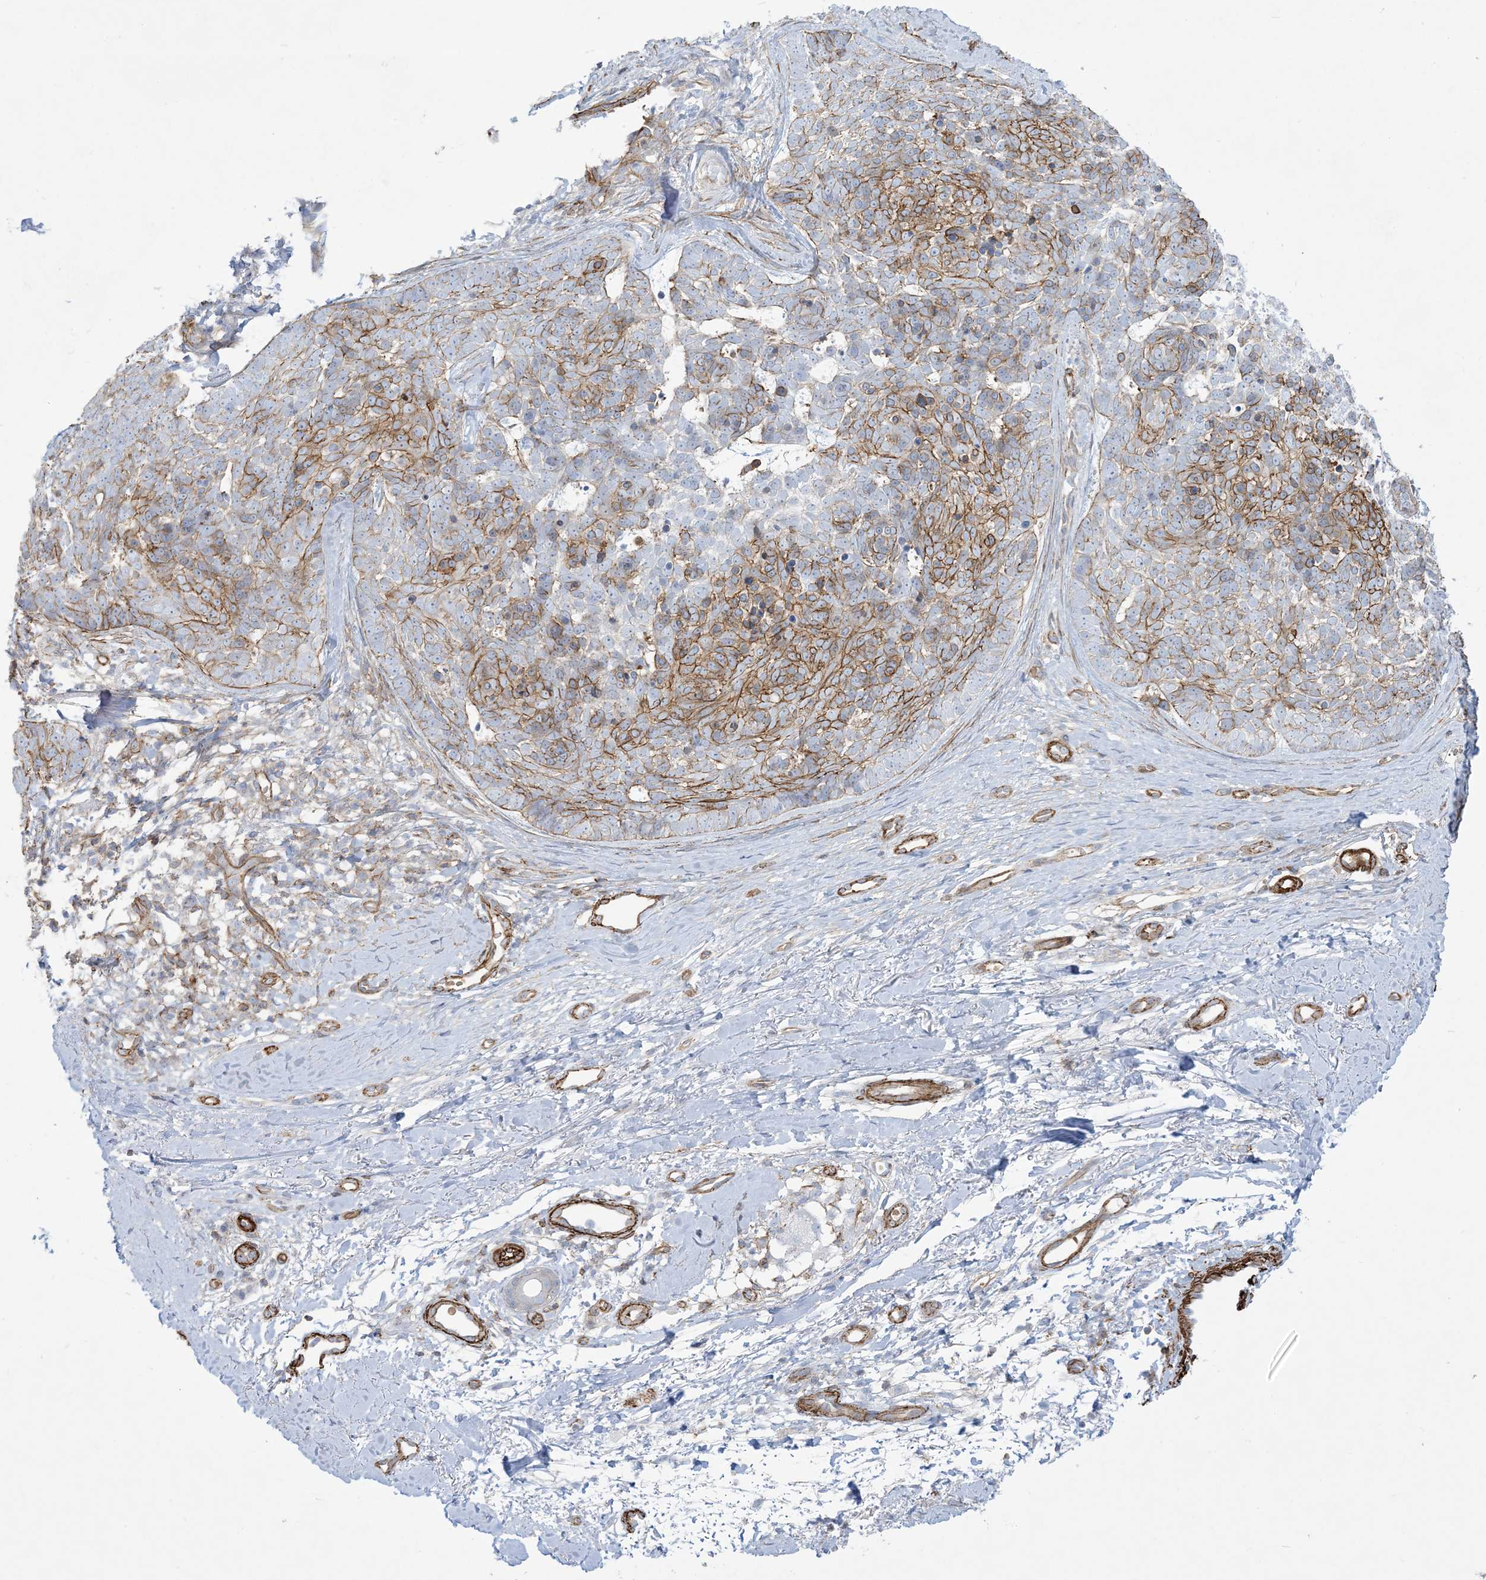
{"staining": {"intensity": "moderate", "quantity": "25%-75%", "location": "cytoplasmic/membranous"}, "tissue": "skin cancer", "cell_type": "Tumor cells", "image_type": "cancer", "snomed": [{"axis": "morphology", "description": "Basal cell carcinoma"}, {"axis": "topography", "description": "Skin"}], "caption": "A histopathology image showing moderate cytoplasmic/membranous expression in about 25%-75% of tumor cells in skin cancer (basal cell carcinoma), as visualized by brown immunohistochemical staining.", "gene": "B3GNT7", "patient": {"sex": "female", "age": 81}}